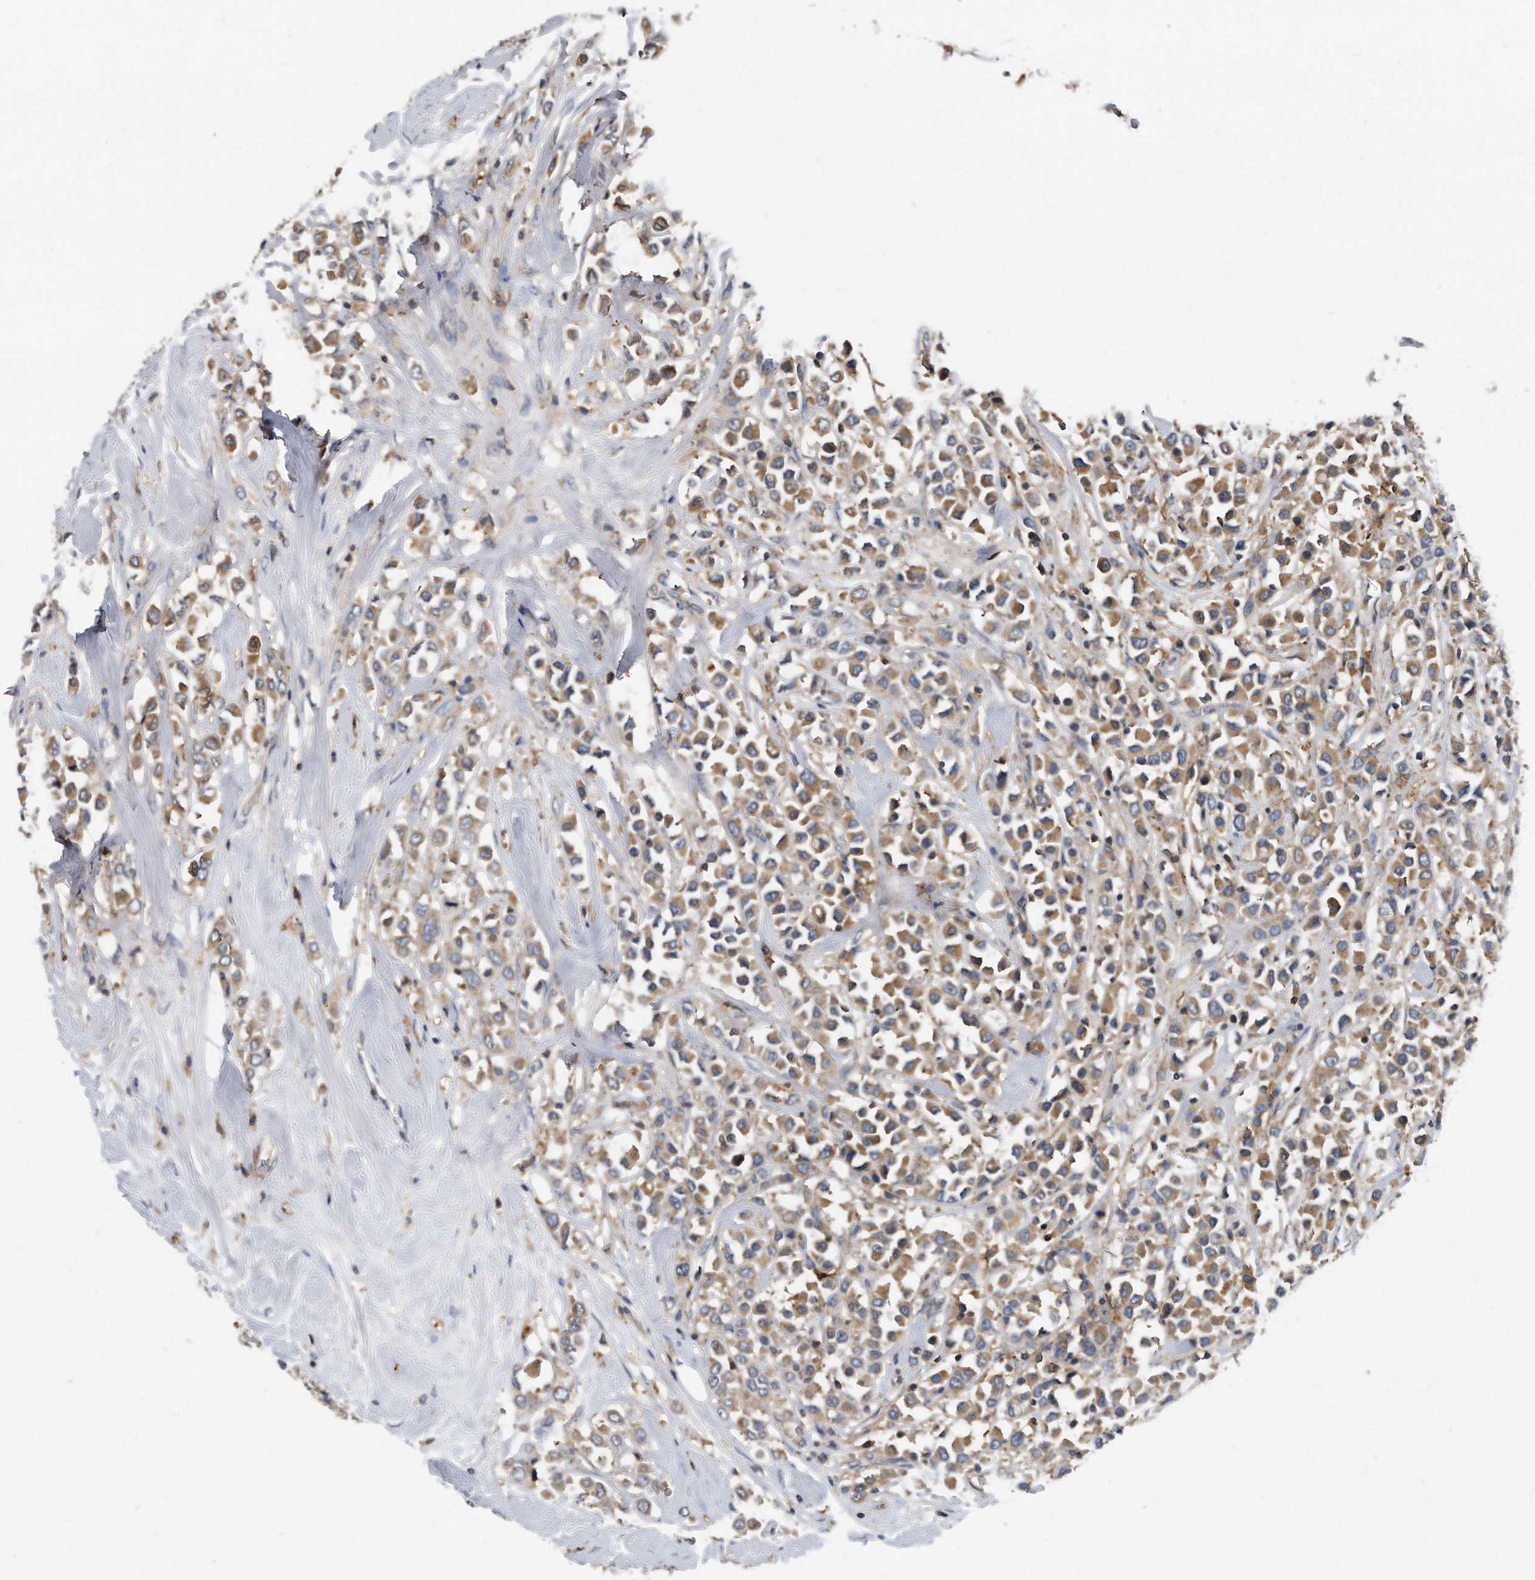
{"staining": {"intensity": "moderate", "quantity": ">75%", "location": "cytoplasmic/membranous"}, "tissue": "breast cancer", "cell_type": "Tumor cells", "image_type": "cancer", "snomed": [{"axis": "morphology", "description": "Duct carcinoma"}, {"axis": "topography", "description": "Breast"}], "caption": "Tumor cells exhibit medium levels of moderate cytoplasmic/membranous expression in approximately >75% of cells in breast infiltrating ductal carcinoma.", "gene": "ATG5", "patient": {"sex": "female", "age": 61}}